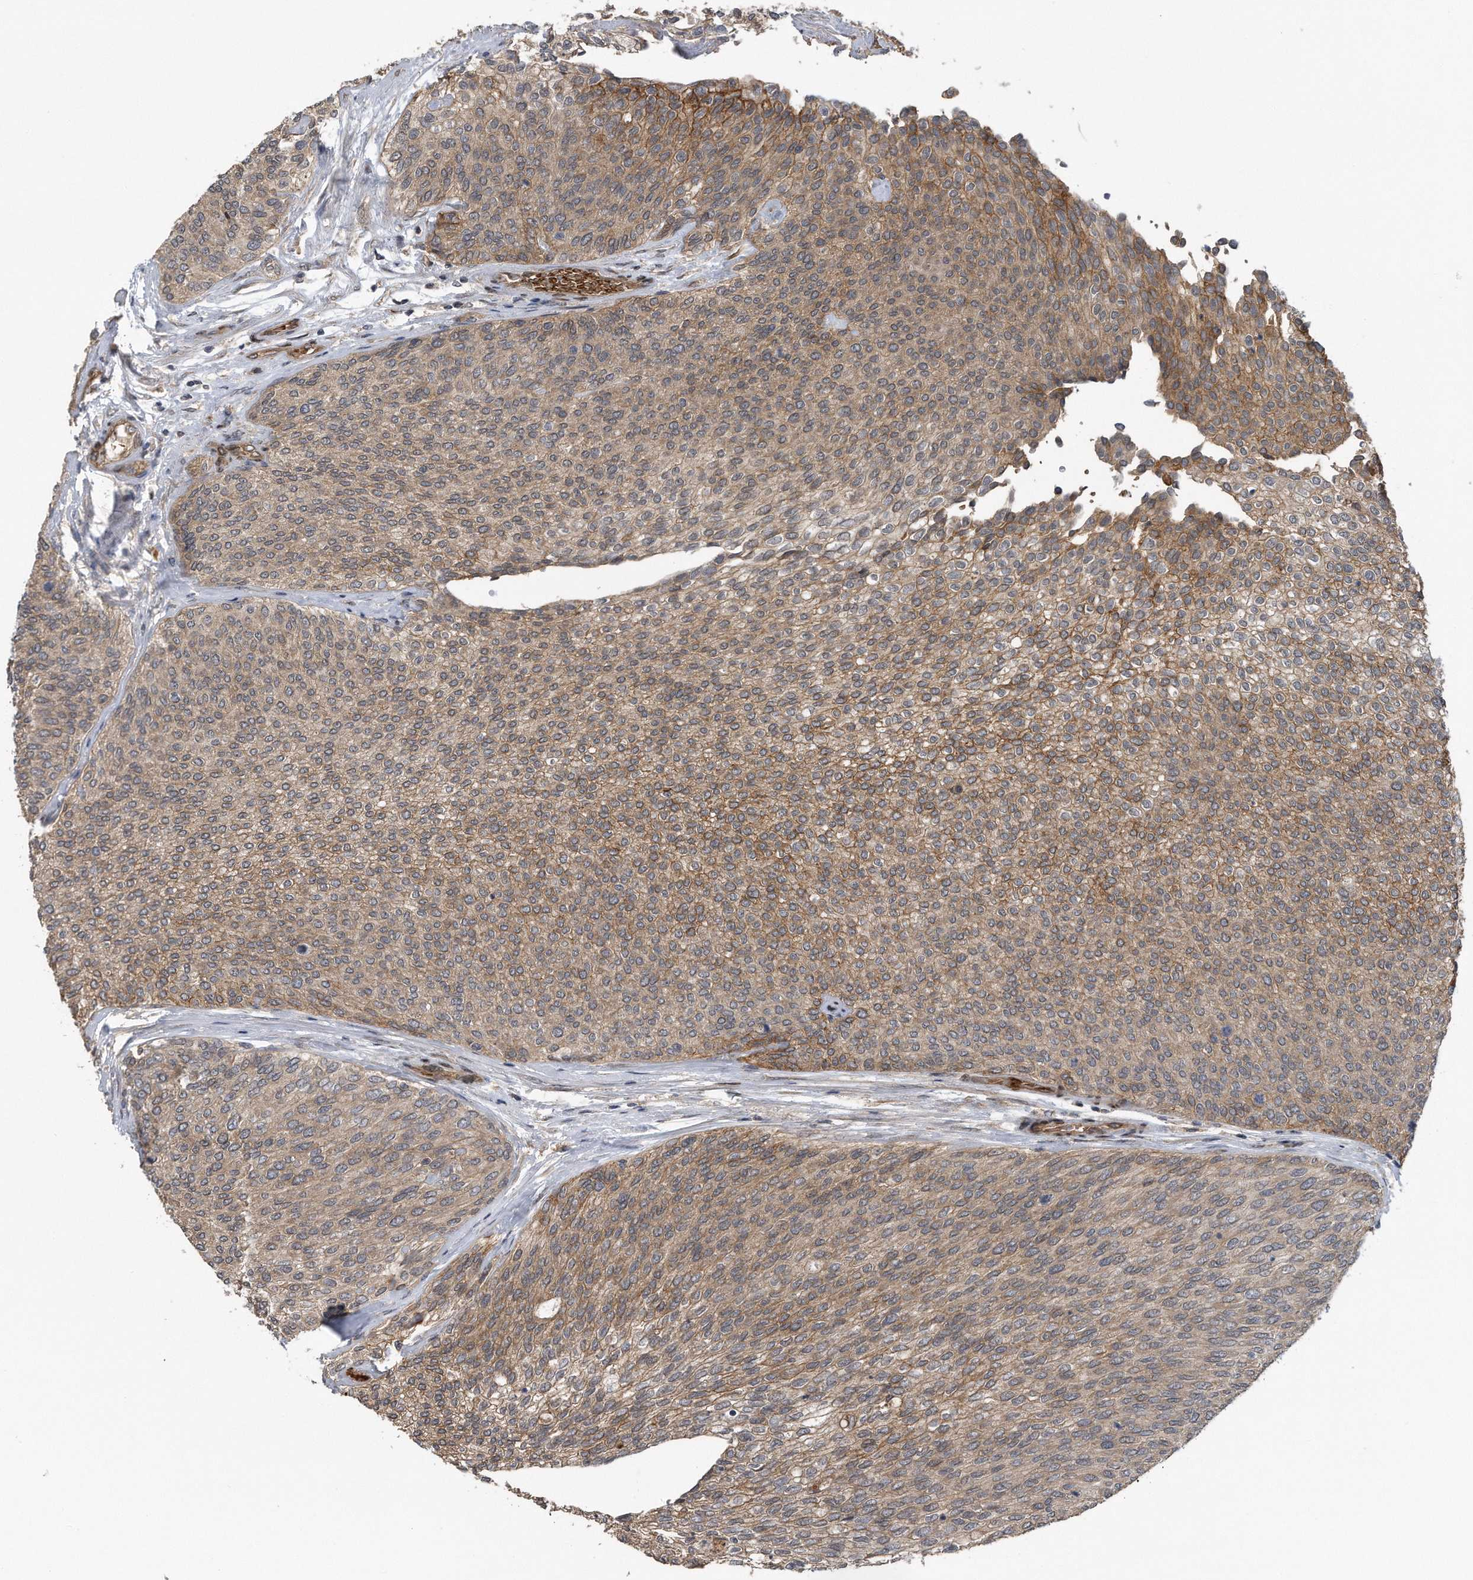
{"staining": {"intensity": "moderate", "quantity": ">75%", "location": "cytoplasmic/membranous"}, "tissue": "urothelial cancer", "cell_type": "Tumor cells", "image_type": "cancer", "snomed": [{"axis": "morphology", "description": "Urothelial carcinoma, Low grade"}, {"axis": "topography", "description": "Urinary bladder"}], "caption": "Approximately >75% of tumor cells in urothelial cancer exhibit moderate cytoplasmic/membranous protein expression as visualized by brown immunohistochemical staining.", "gene": "ZNF79", "patient": {"sex": "female", "age": 79}}